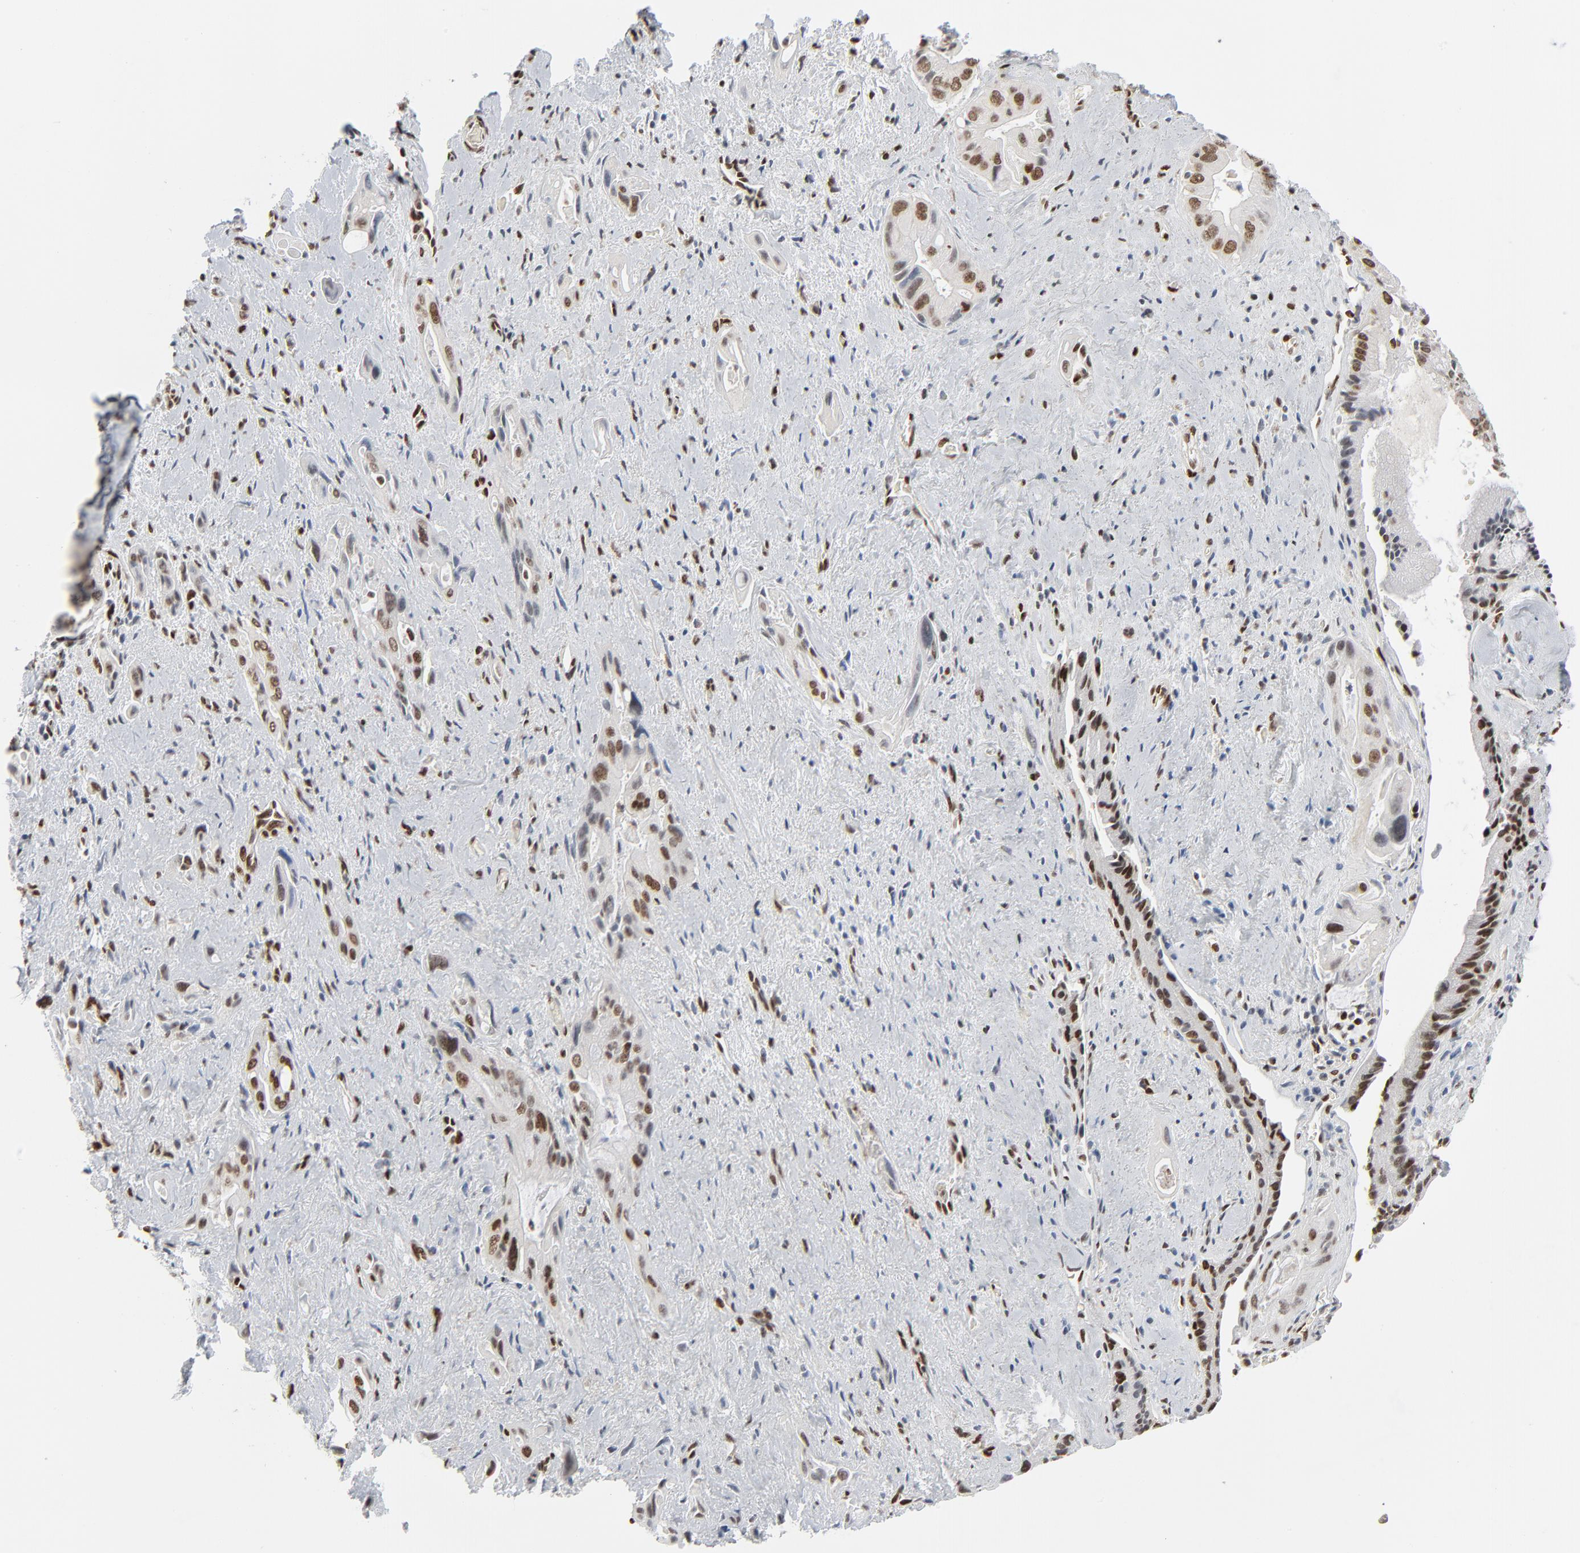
{"staining": {"intensity": "strong", "quantity": ">75%", "location": "nuclear"}, "tissue": "pancreatic cancer", "cell_type": "Tumor cells", "image_type": "cancer", "snomed": [{"axis": "morphology", "description": "Adenocarcinoma, NOS"}, {"axis": "topography", "description": "Pancreas"}], "caption": "Protein staining demonstrates strong nuclear expression in about >75% of tumor cells in pancreatic cancer. The staining is performed using DAB (3,3'-diaminobenzidine) brown chromogen to label protein expression. The nuclei are counter-stained blue using hematoxylin.", "gene": "CUX1", "patient": {"sex": "male", "age": 77}}